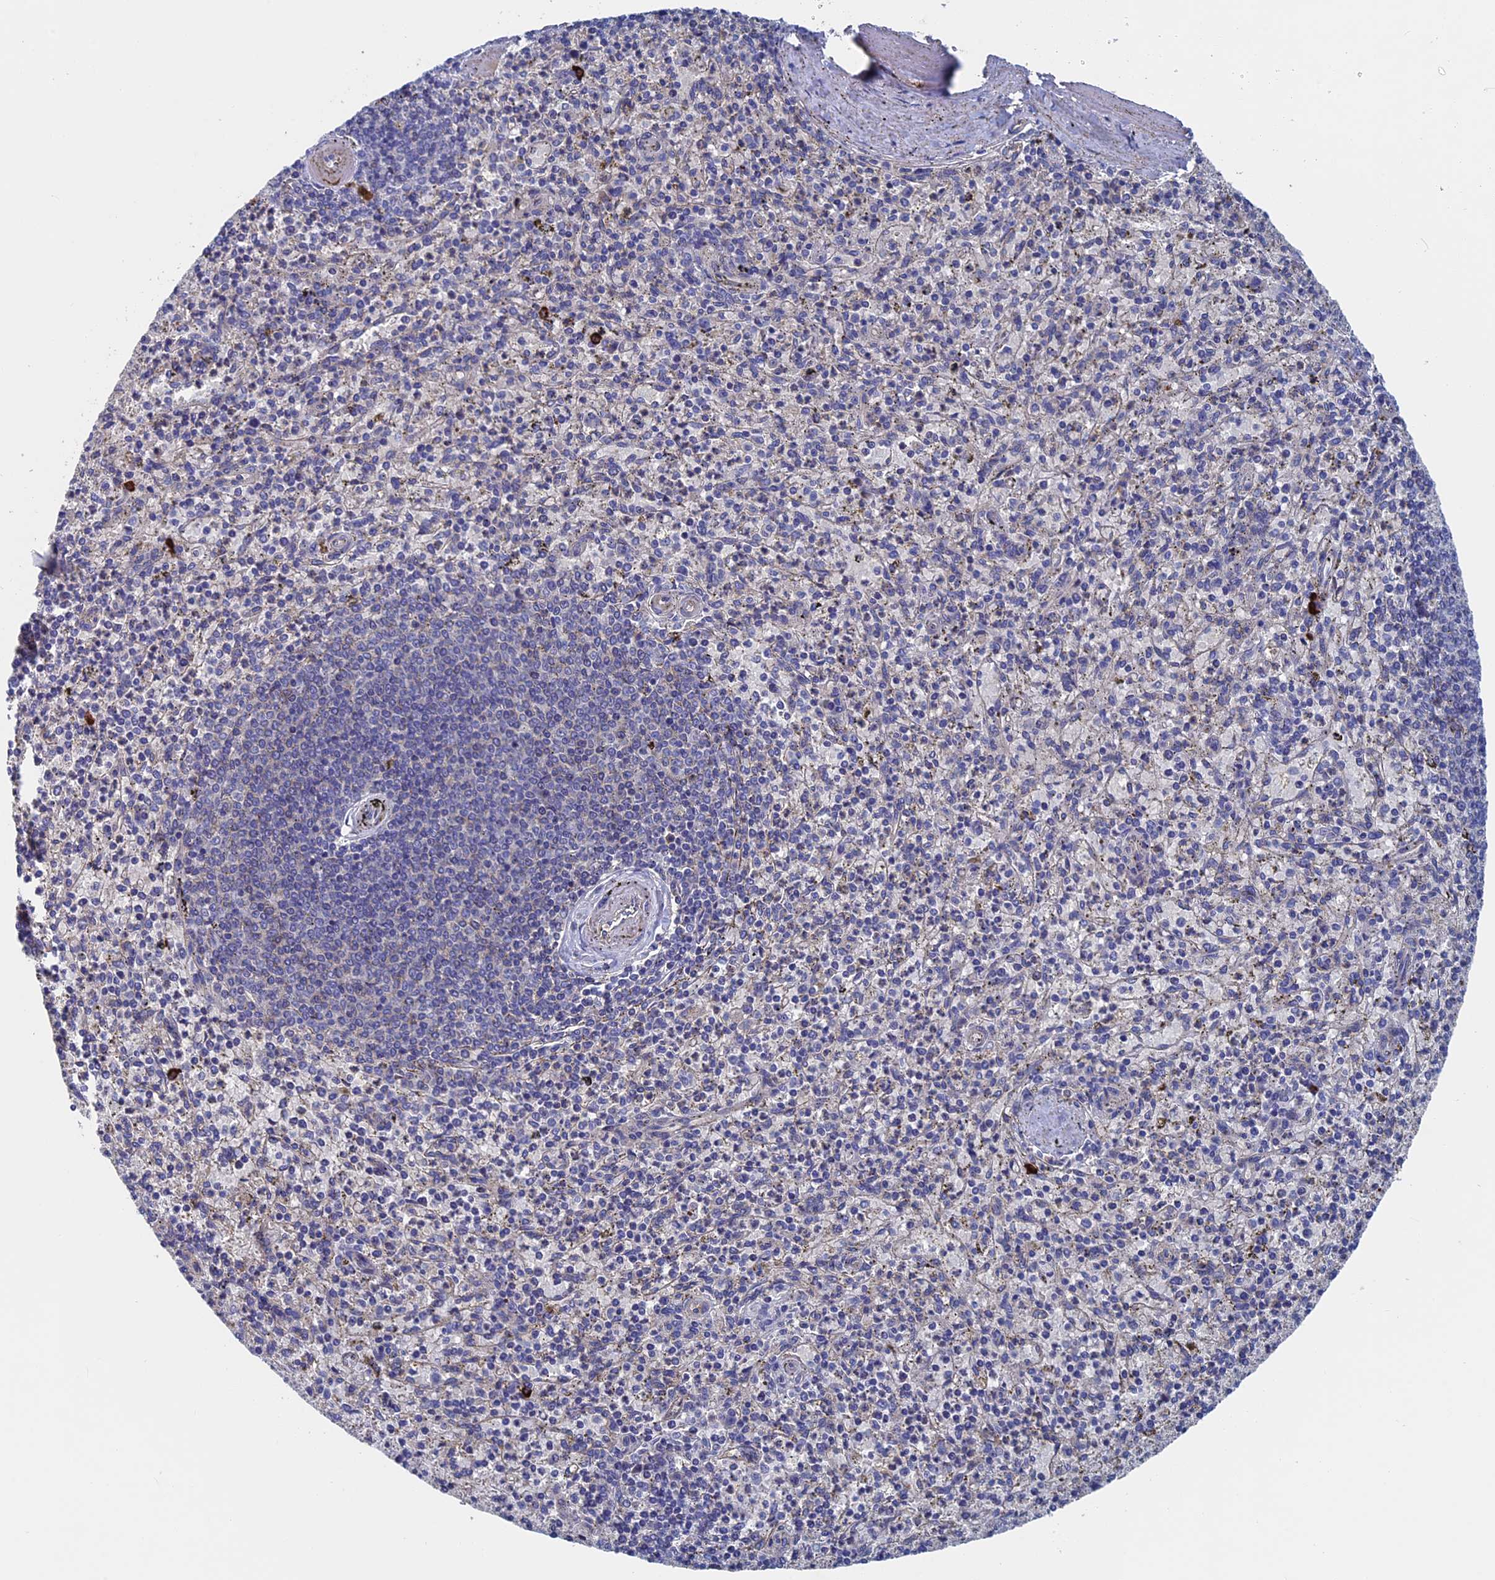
{"staining": {"intensity": "strong", "quantity": "<25%", "location": "cytoplasmic/membranous"}, "tissue": "spleen", "cell_type": "Cells in red pulp", "image_type": "normal", "snomed": [{"axis": "morphology", "description": "Normal tissue, NOS"}, {"axis": "topography", "description": "Spleen"}], "caption": "An image showing strong cytoplasmic/membranous expression in about <25% of cells in red pulp in unremarkable spleen, as visualized by brown immunohistochemical staining.", "gene": "RPUSD1", "patient": {"sex": "male", "age": 72}}